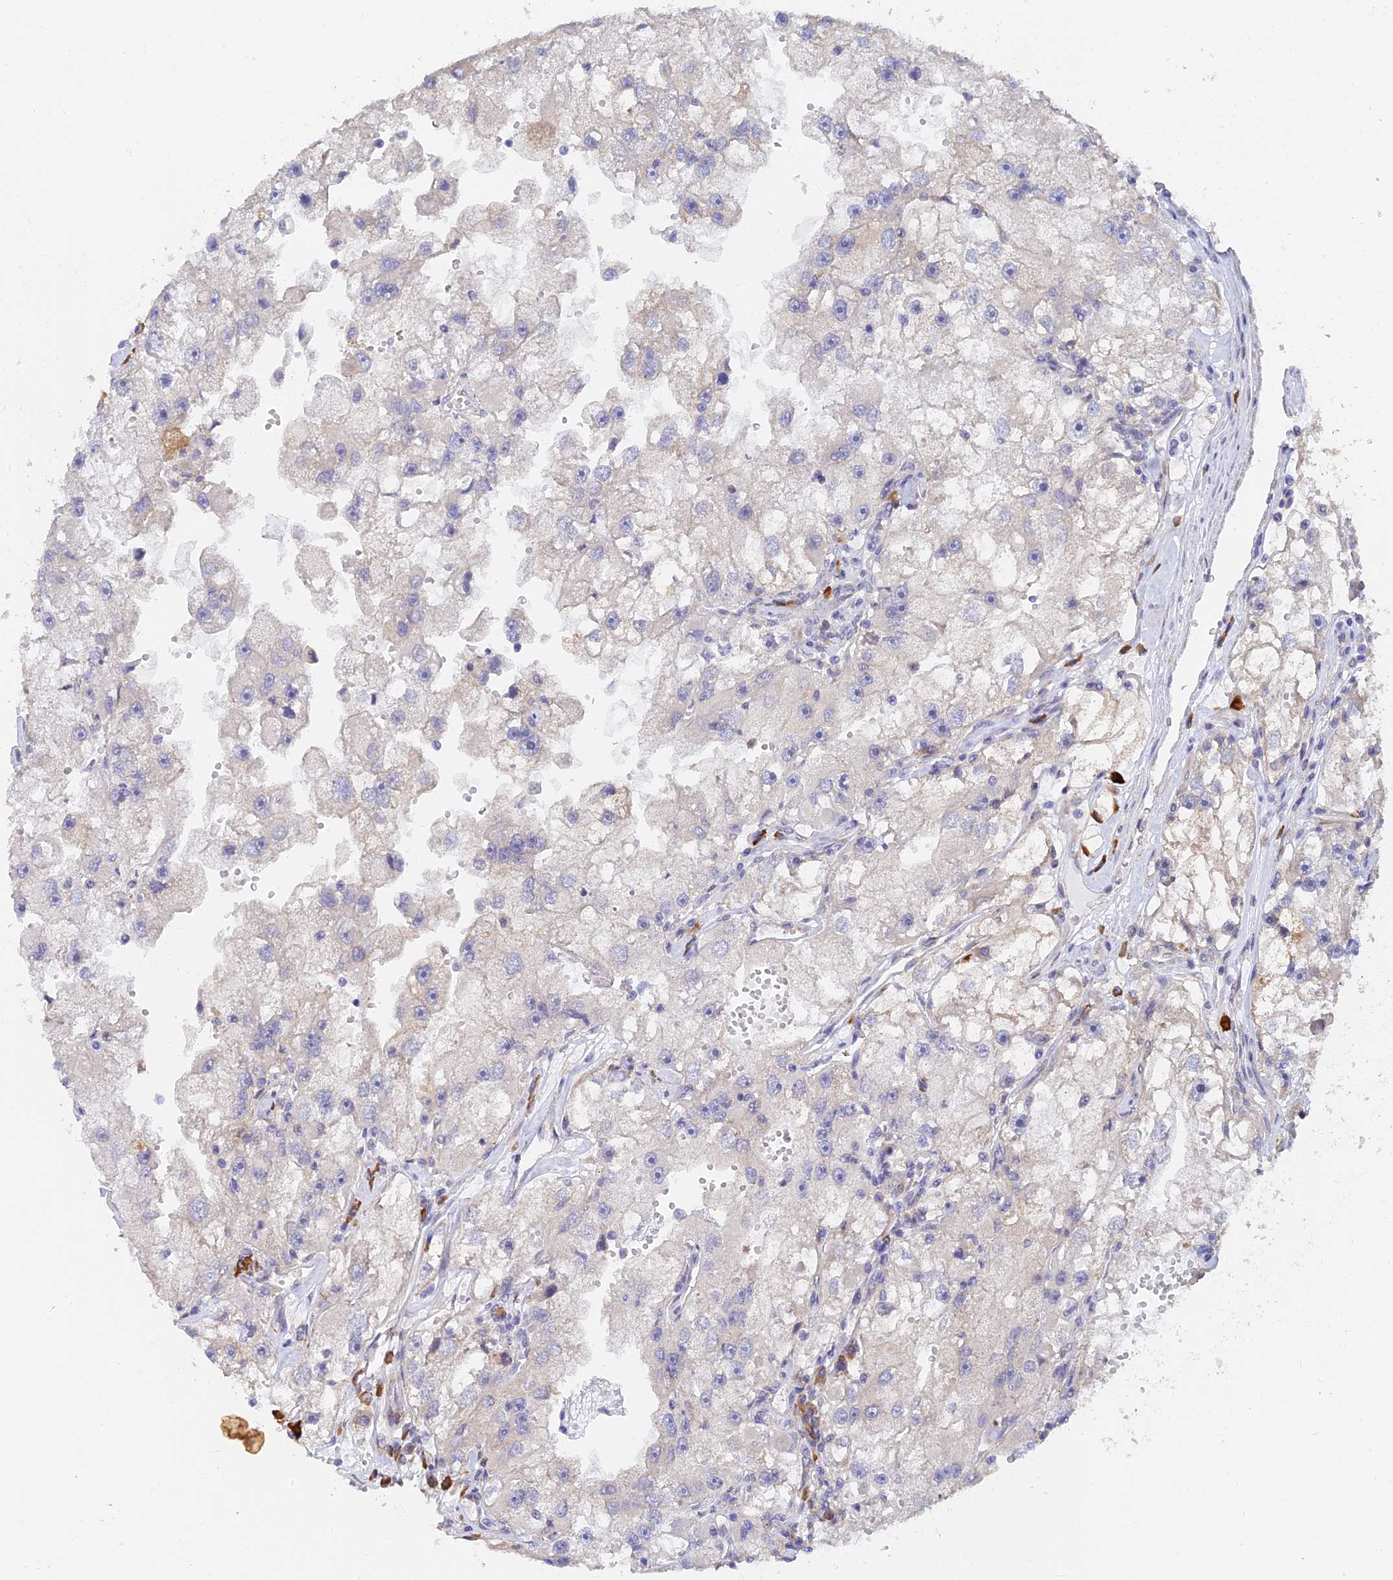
{"staining": {"intensity": "weak", "quantity": "<25%", "location": "cytoplasmic/membranous"}, "tissue": "renal cancer", "cell_type": "Tumor cells", "image_type": "cancer", "snomed": [{"axis": "morphology", "description": "Adenocarcinoma, NOS"}, {"axis": "topography", "description": "Kidney"}], "caption": "Tumor cells show no significant positivity in renal cancer.", "gene": "WBP11", "patient": {"sex": "male", "age": 63}}